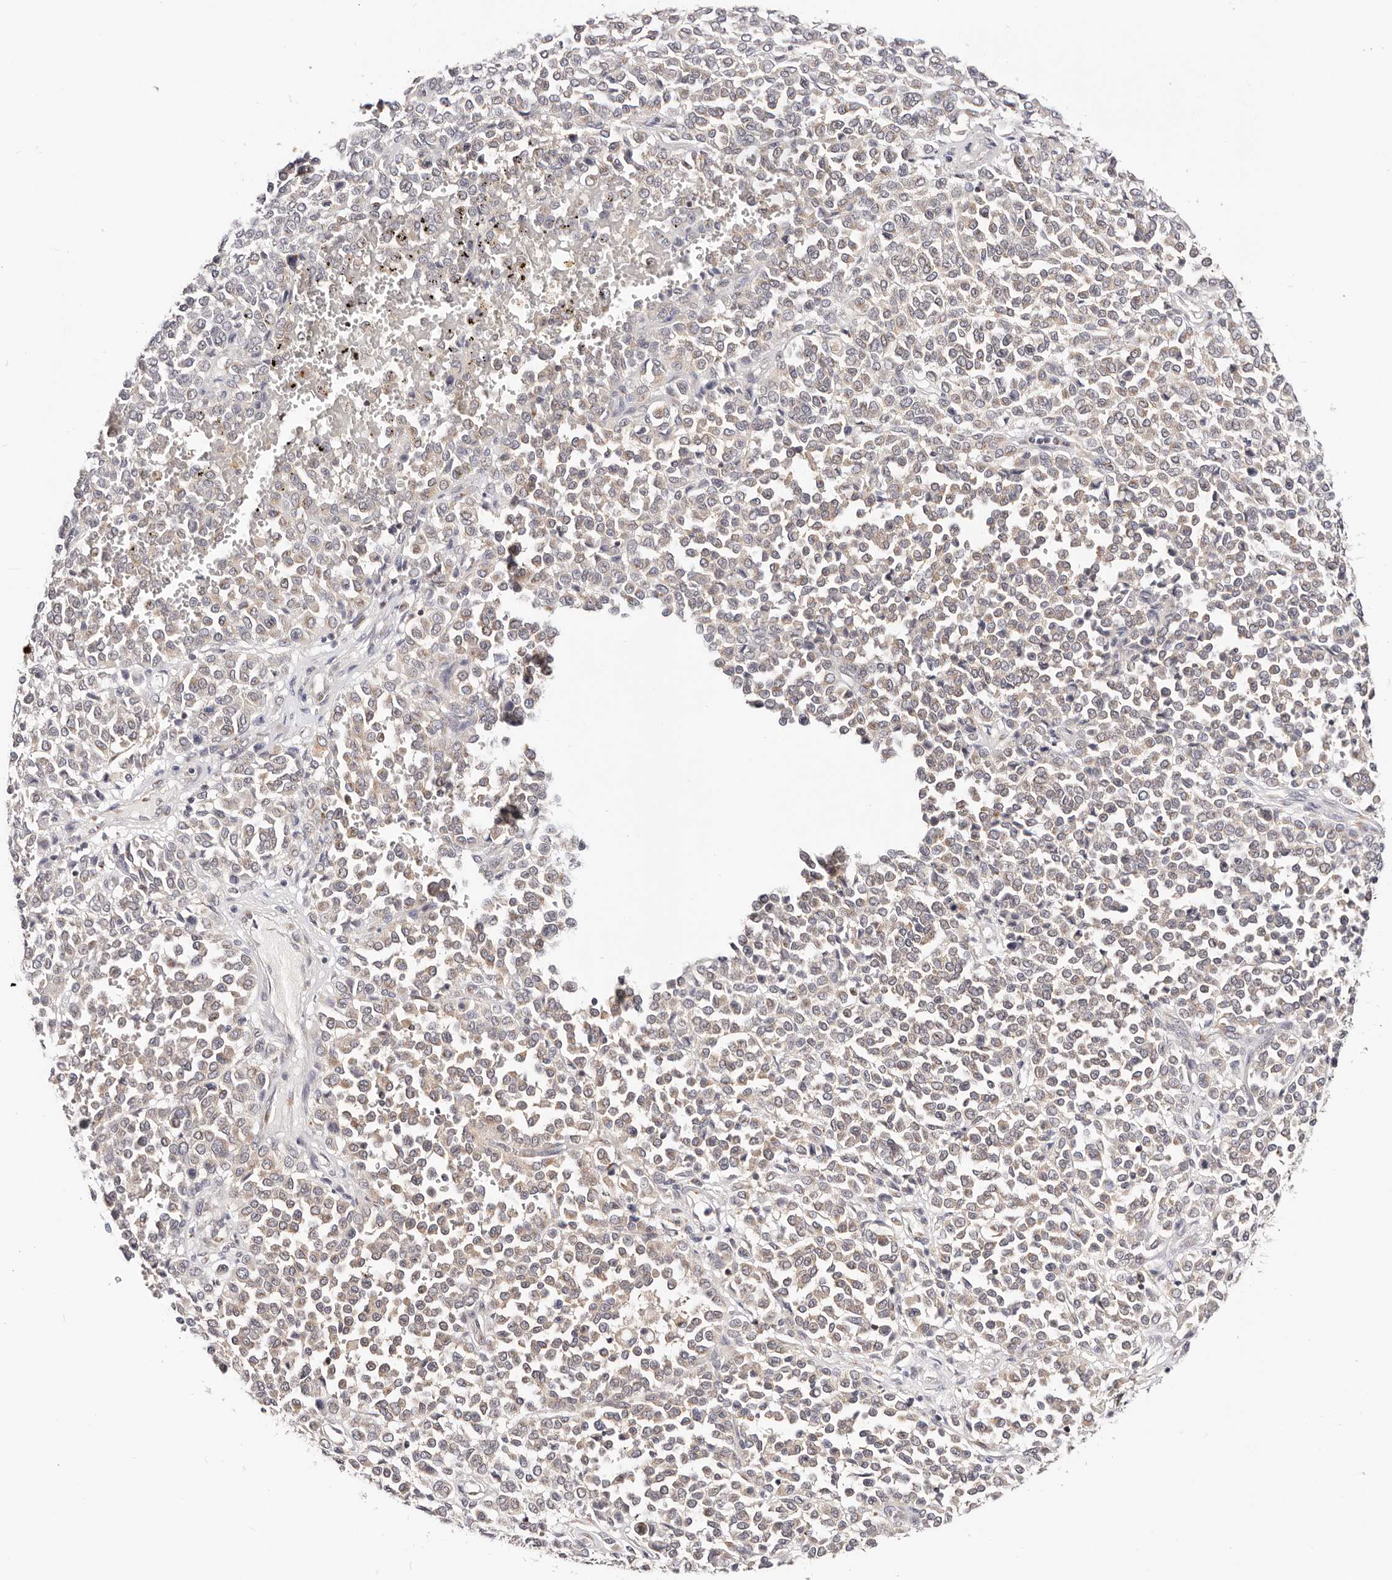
{"staining": {"intensity": "weak", "quantity": ">75%", "location": "cytoplasmic/membranous"}, "tissue": "melanoma", "cell_type": "Tumor cells", "image_type": "cancer", "snomed": [{"axis": "morphology", "description": "Malignant melanoma, Metastatic site"}, {"axis": "topography", "description": "Pancreas"}], "caption": "Human malignant melanoma (metastatic site) stained for a protein (brown) demonstrates weak cytoplasmic/membranous positive positivity in about >75% of tumor cells.", "gene": "VIPAS39", "patient": {"sex": "female", "age": 30}}